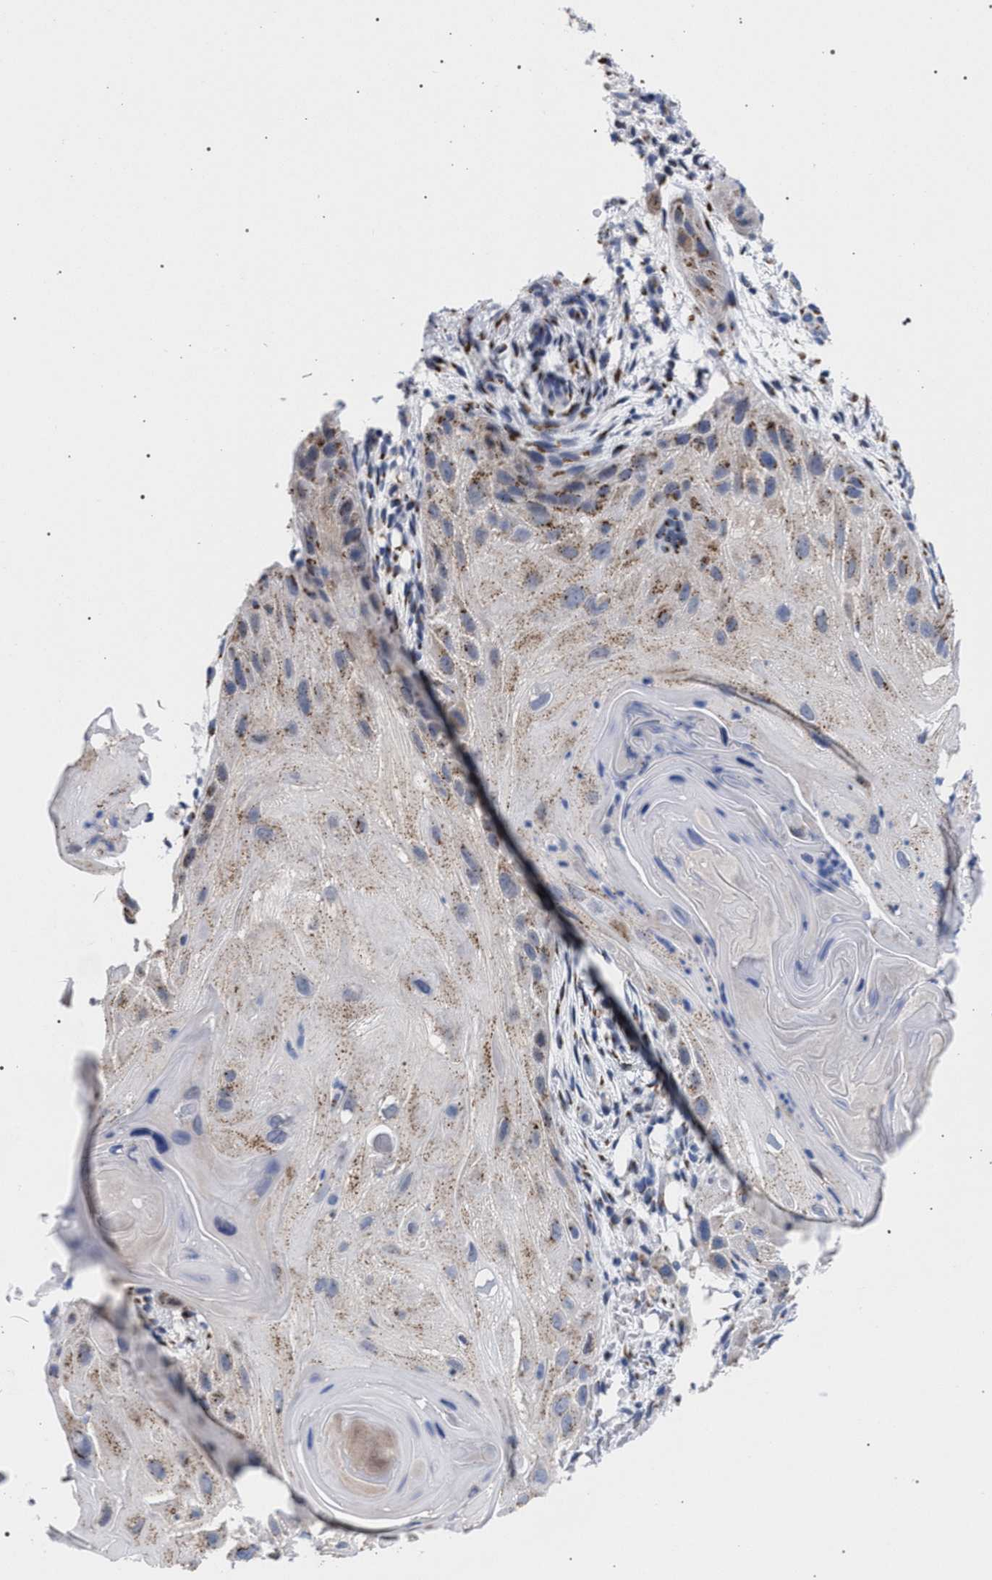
{"staining": {"intensity": "weak", "quantity": ">75%", "location": "cytoplasmic/membranous"}, "tissue": "skin cancer", "cell_type": "Tumor cells", "image_type": "cancer", "snomed": [{"axis": "morphology", "description": "Squamous cell carcinoma, NOS"}, {"axis": "topography", "description": "Skin"}], "caption": "Human skin squamous cell carcinoma stained for a protein (brown) exhibits weak cytoplasmic/membranous positive staining in approximately >75% of tumor cells.", "gene": "GOLGA2", "patient": {"sex": "female", "age": 77}}